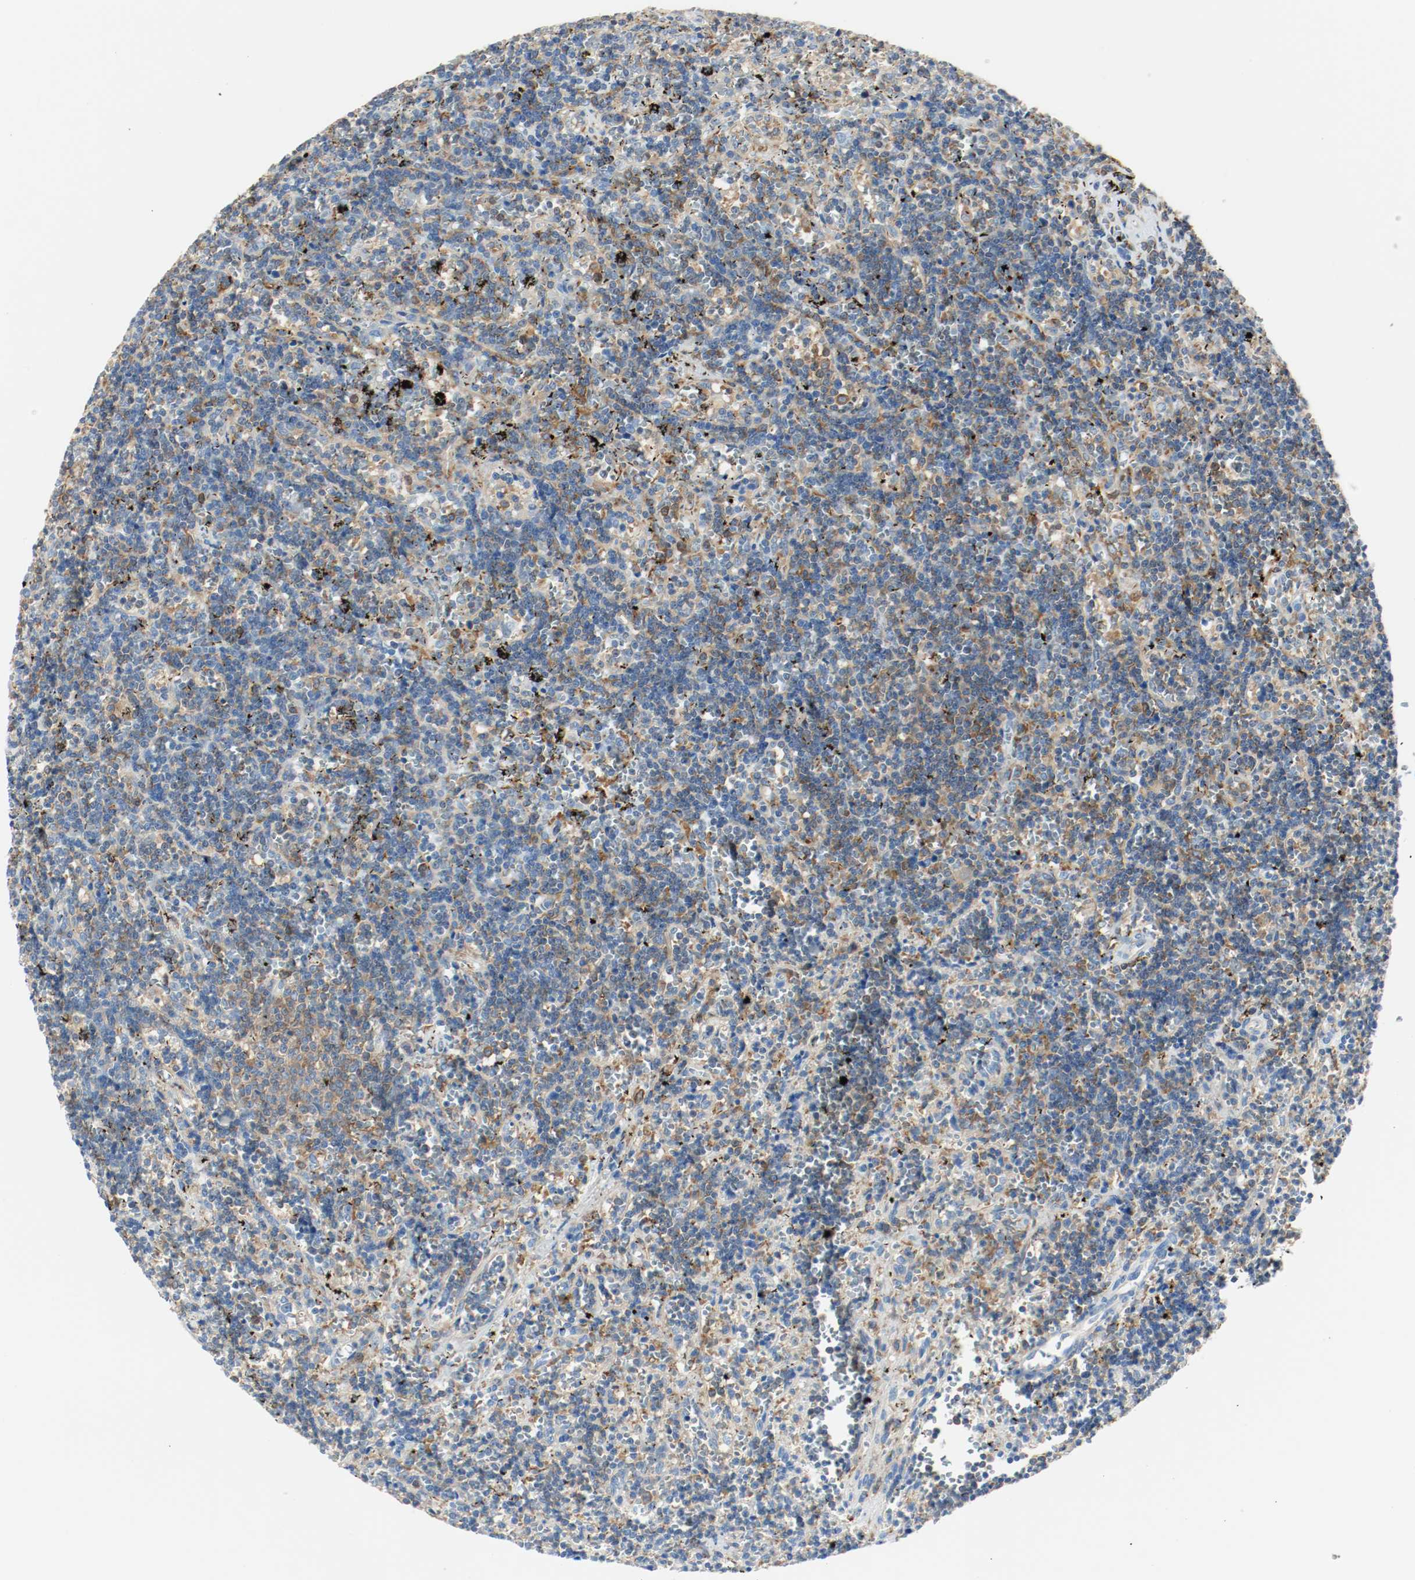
{"staining": {"intensity": "moderate", "quantity": "<25%", "location": "cytoplasmic/membranous"}, "tissue": "lymphoma", "cell_type": "Tumor cells", "image_type": "cancer", "snomed": [{"axis": "morphology", "description": "Malignant lymphoma, non-Hodgkin's type, Low grade"}, {"axis": "topography", "description": "Spleen"}], "caption": "The immunohistochemical stain labels moderate cytoplasmic/membranous expression in tumor cells of low-grade malignant lymphoma, non-Hodgkin's type tissue.", "gene": "ARPC1B", "patient": {"sex": "male", "age": 60}}